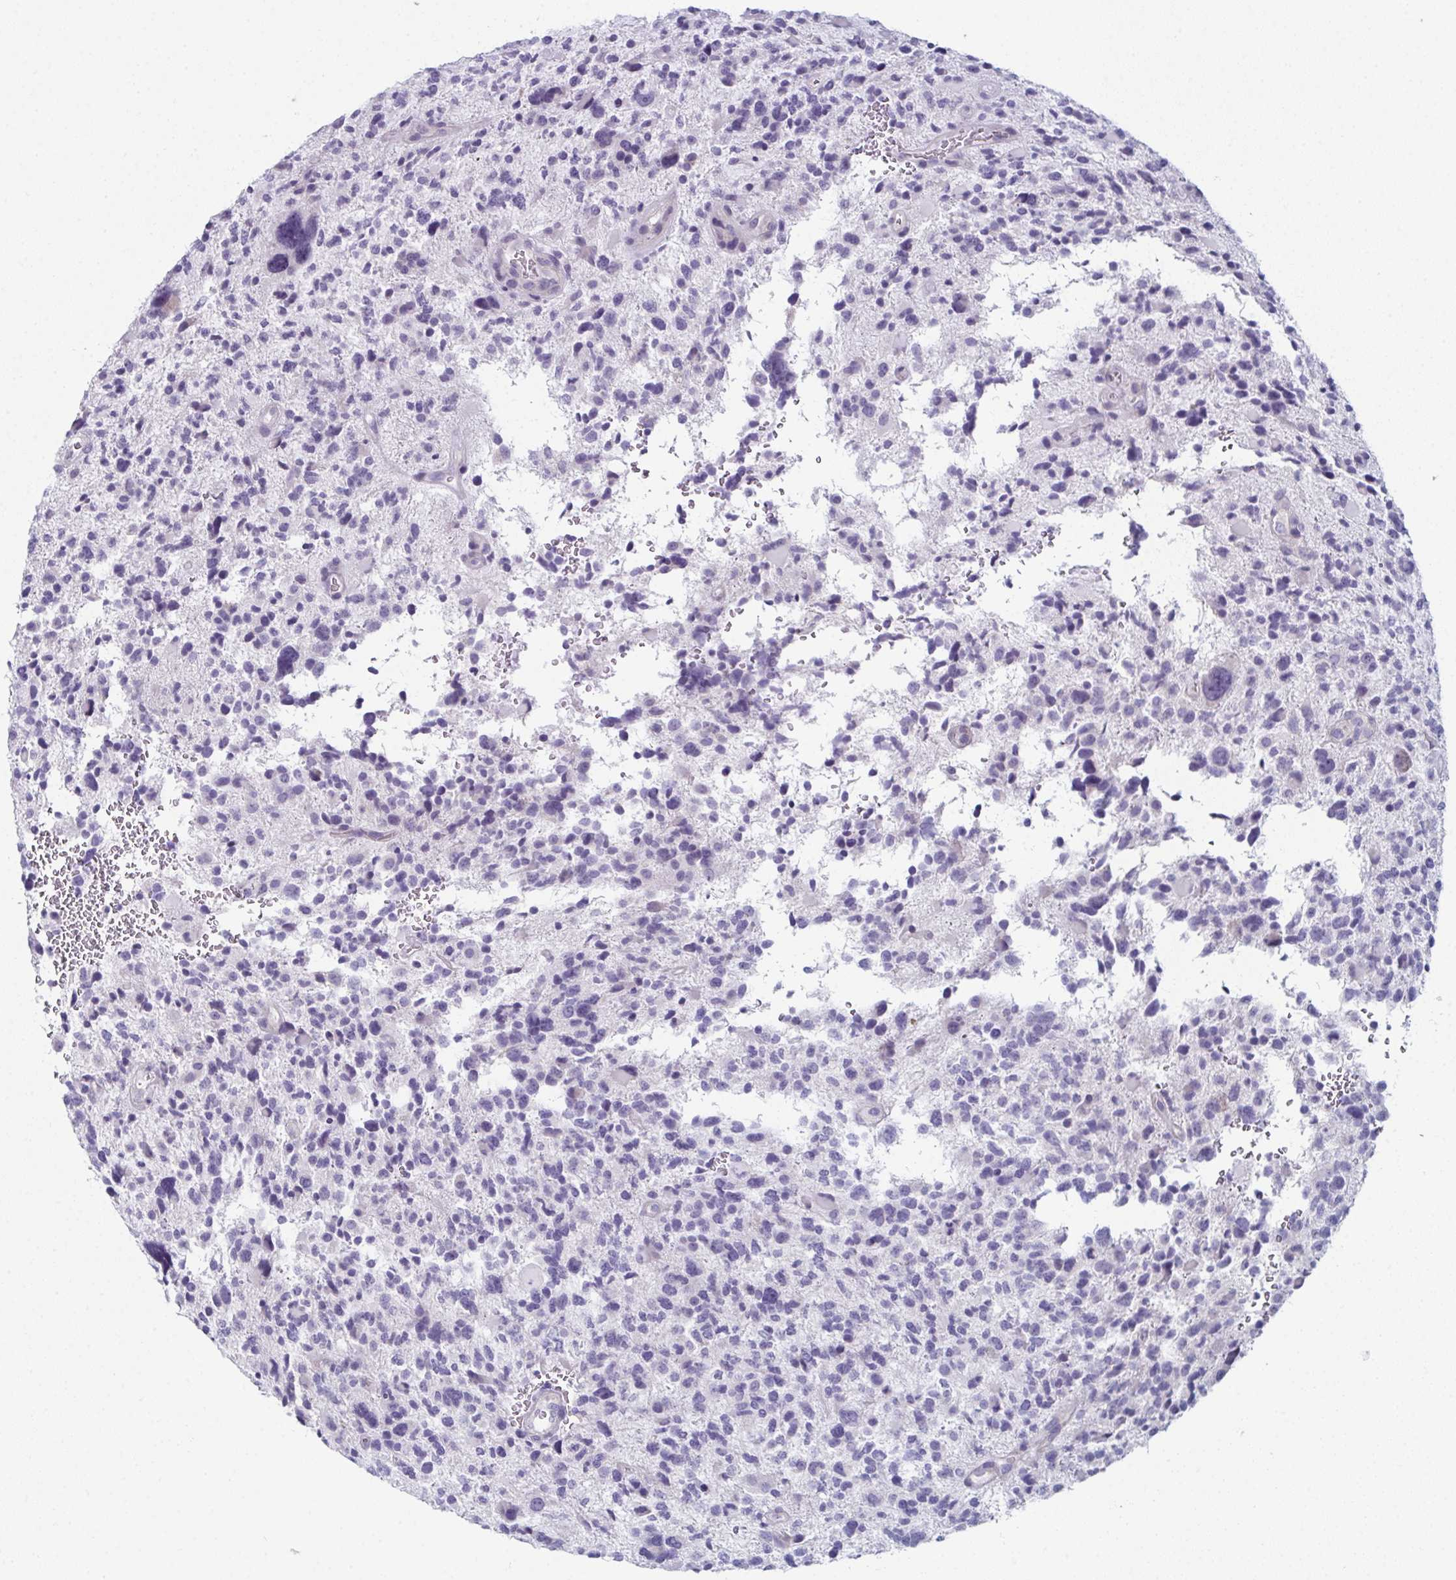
{"staining": {"intensity": "negative", "quantity": "none", "location": "none"}, "tissue": "glioma", "cell_type": "Tumor cells", "image_type": "cancer", "snomed": [{"axis": "morphology", "description": "Glioma, malignant, High grade"}, {"axis": "topography", "description": "Brain"}], "caption": "Tumor cells are negative for protein expression in human malignant high-grade glioma.", "gene": "ENKUR", "patient": {"sex": "female", "age": 71}}